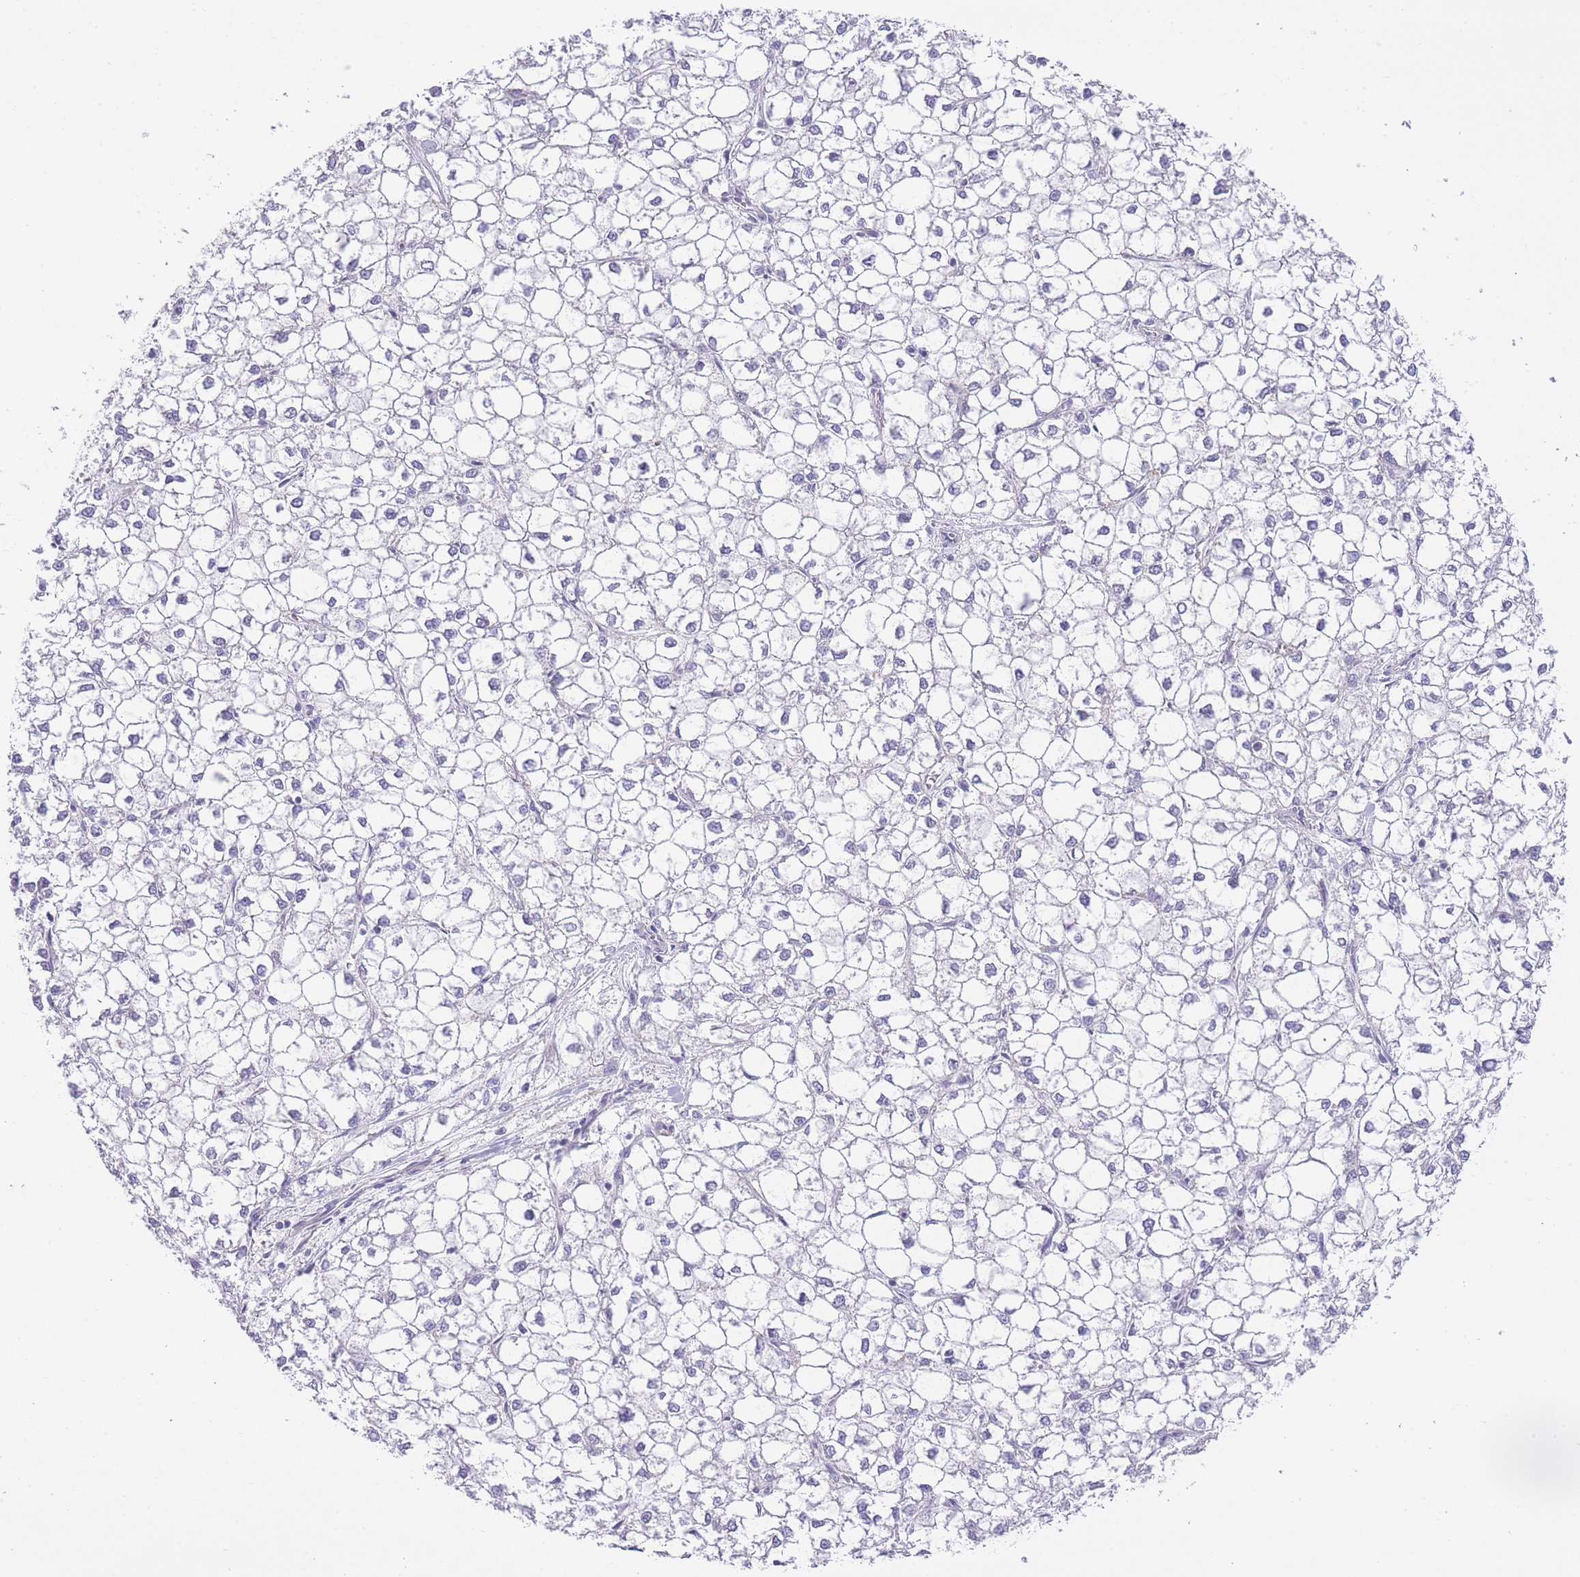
{"staining": {"intensity": "negative", "quantity": "none", "location": "none"}, "tissue": "liver cancer", "cell_type": "Tumor cells", "image_type": "cancer", "snomed": [{"axis": "morphology", "description": "Carcinoma, Hepatocellular, NOS"}, {"axis": "topography", "description": "Liver"}], "caption": "Tumor cells are negative for brown protein staining in liver cancer (hepatocellular carcinoma).", "gene": "MEIOSIN", "patient": {"sex": "female", "age": 43}}